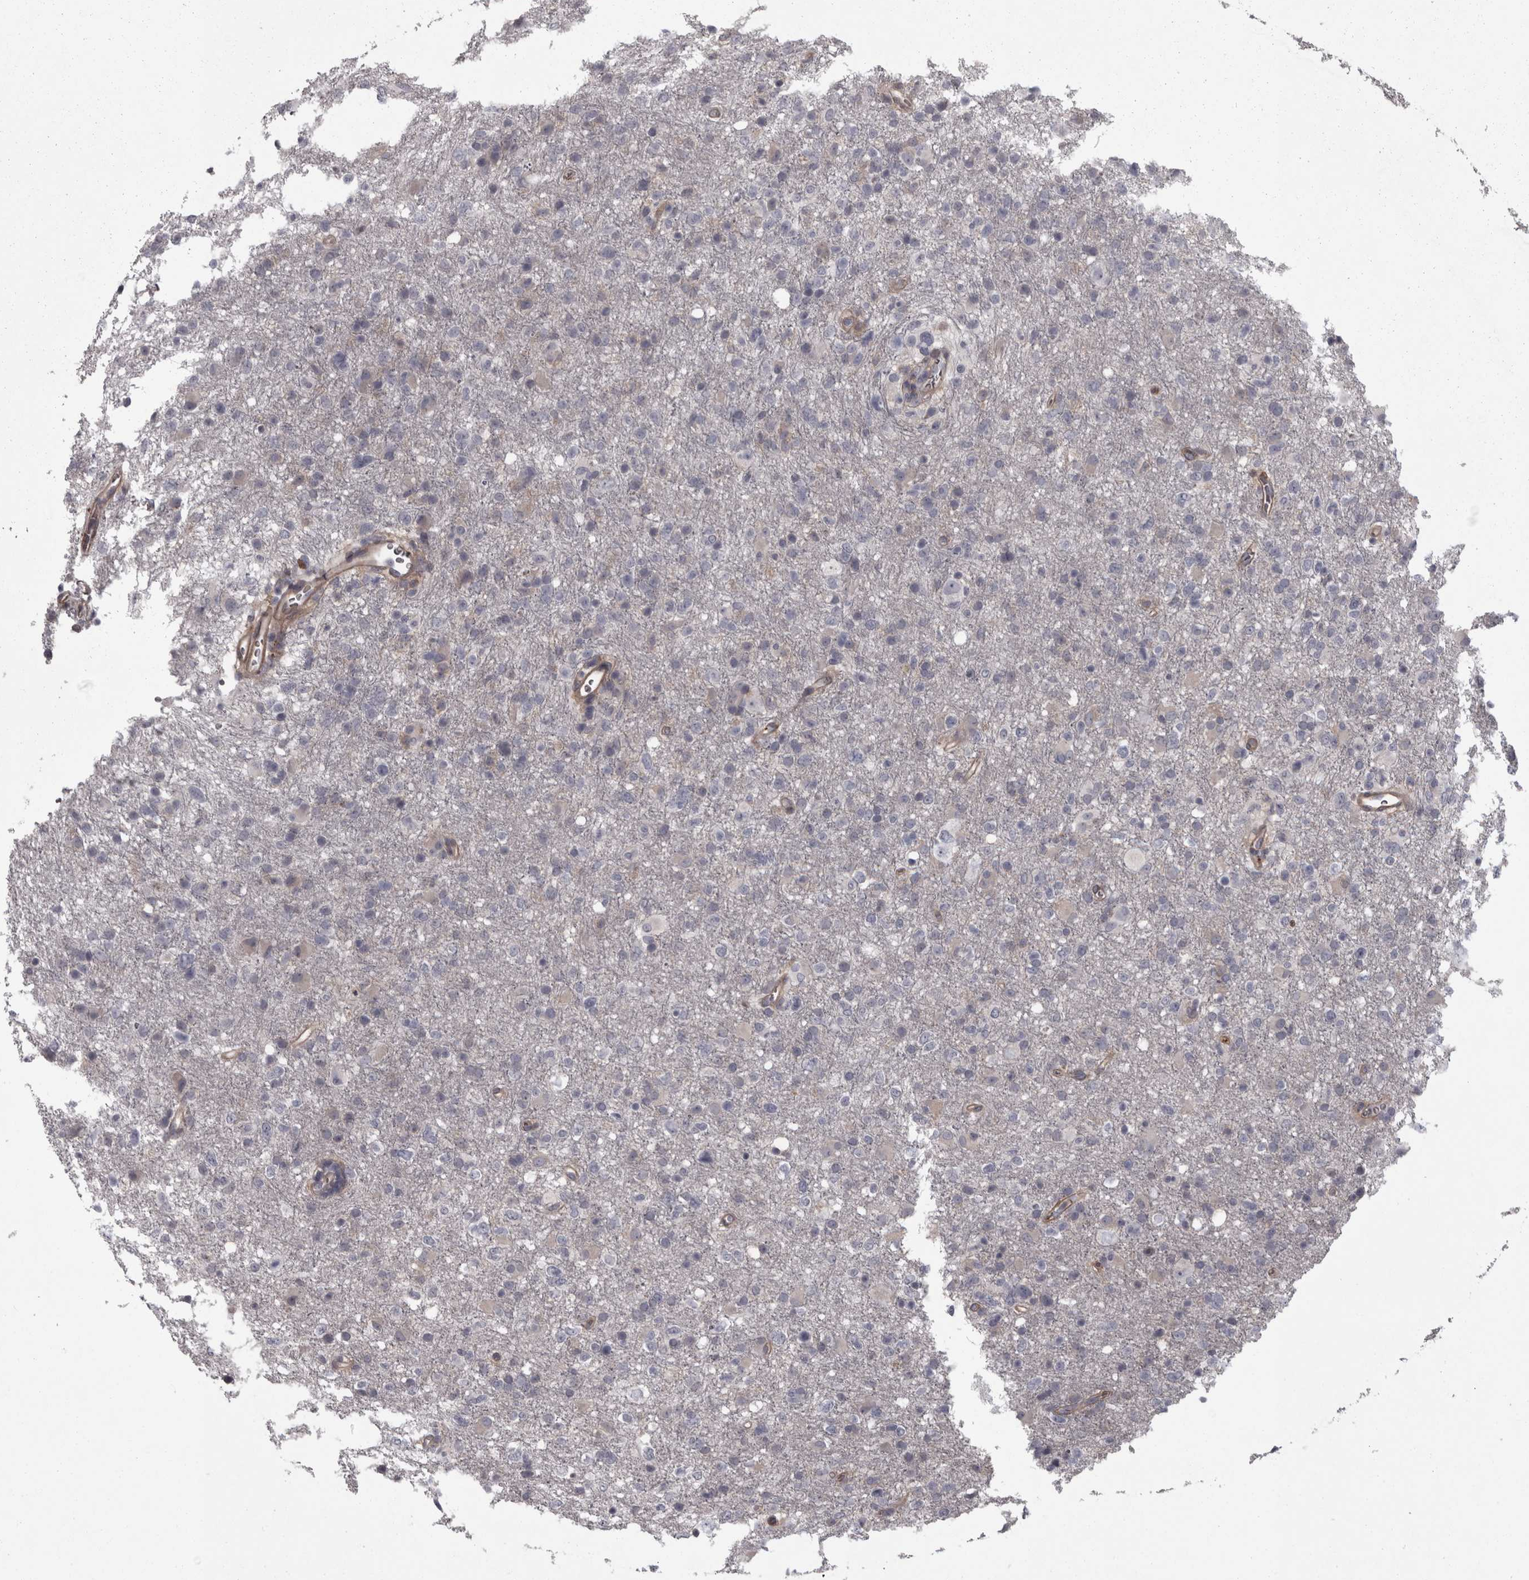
{"staining": {"intensity": "negative", "quantity": "none", "location": "none"}, "tissue": "glioma", "cell_type": "Tumor cells", "image_type": "cancer", "snomed": [{"axis": "morphology", "description": "Glioma, malignant, High grade"}, {"axis": "topography", "description": "Brain"}], "caption": "A photomicrograph of glioma stained for a protein demonstrates no brown staining in tumor cells.", "gene": "RSU1", "patient": {"sex": "female", "age": 57}}